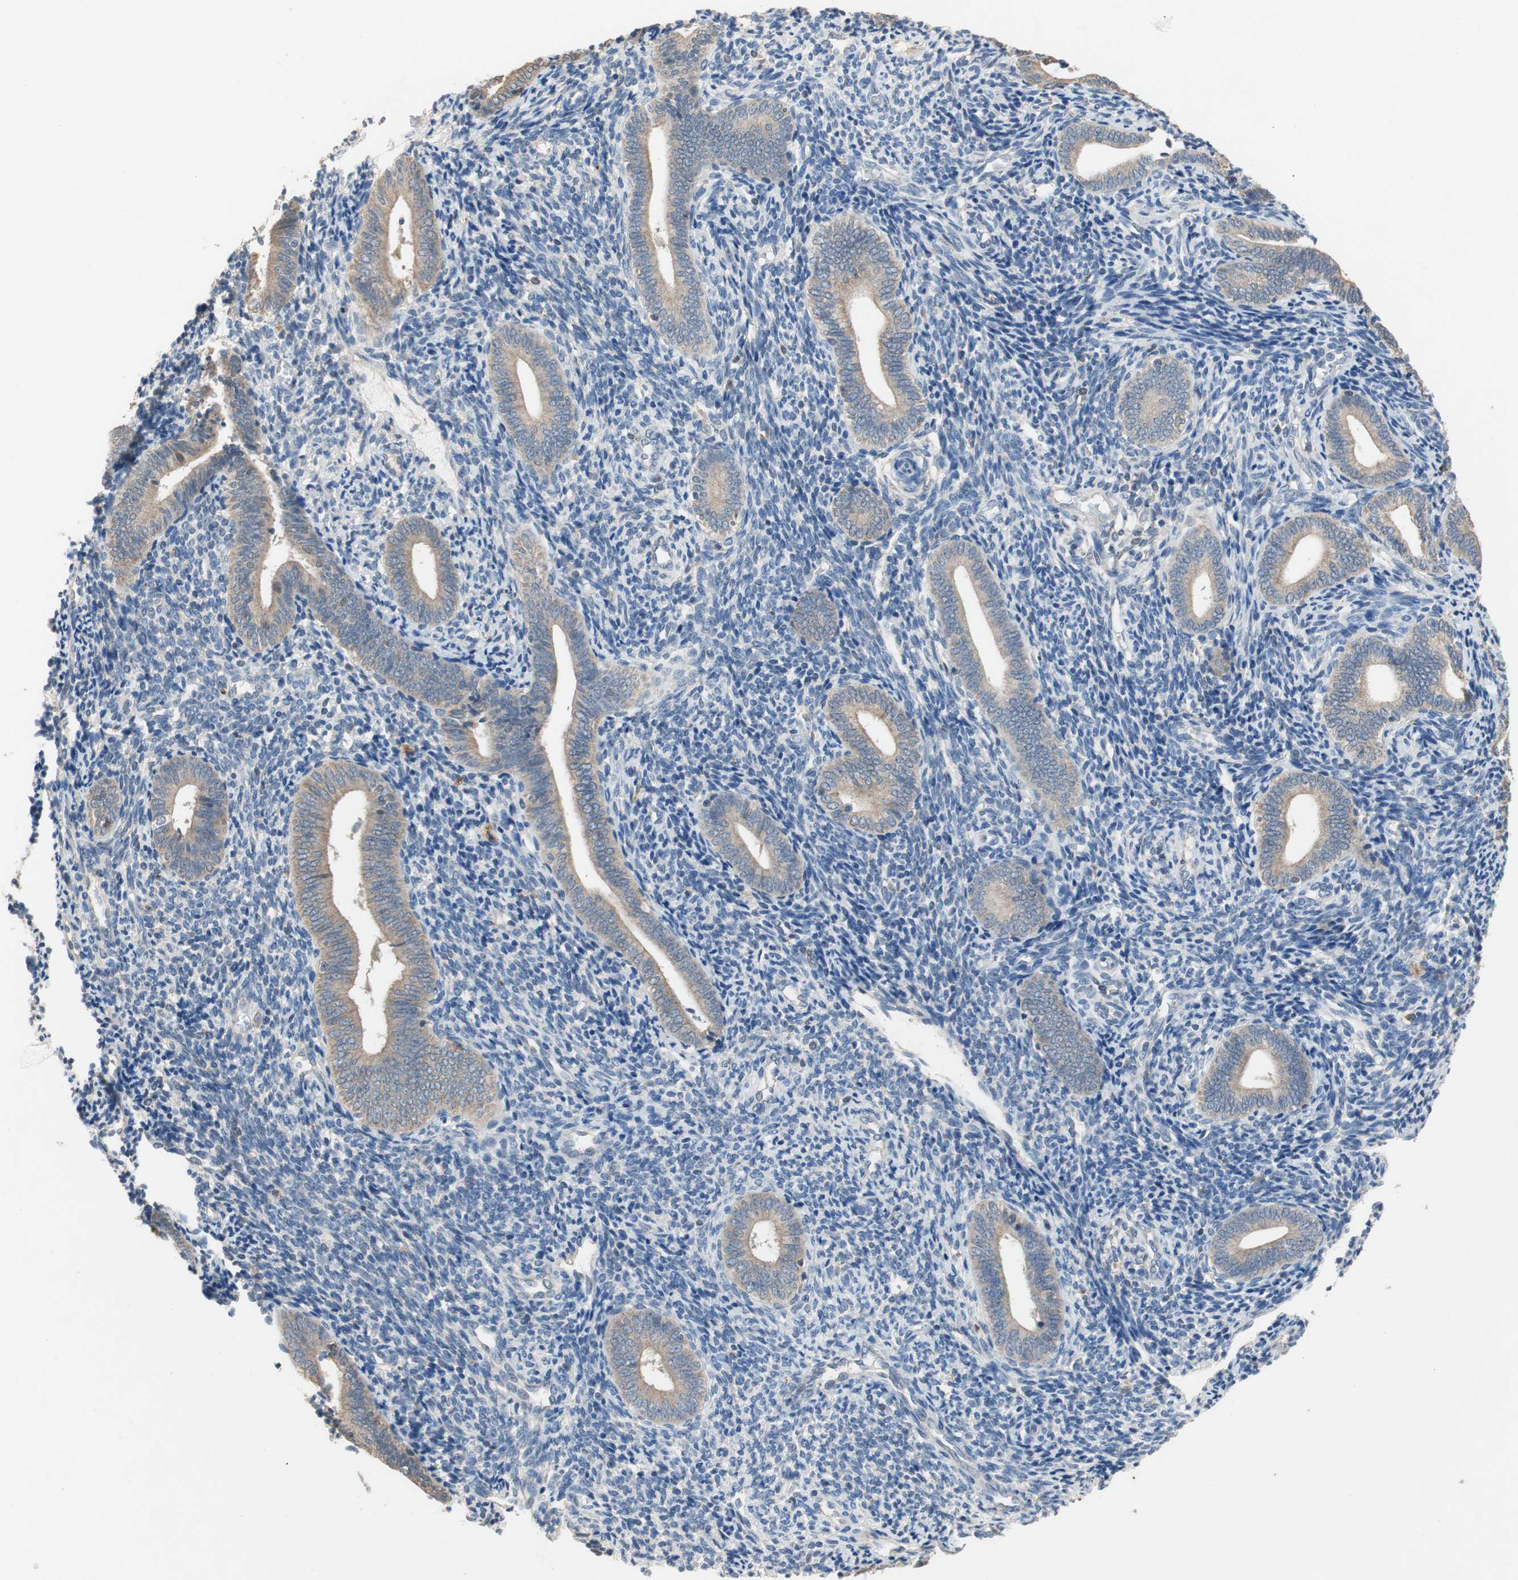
{"staining": {"intensity": "weak", "quantity": "<25%", "location": "cytoplasmic/membranous"}, "tissue": "endometrium", "cell_type": "Cells in endometrial stroma", "image_type": "normal", "snomed": [{"axis": "morphology", "description": "Normal tissue, NOS"}, {"axis": "topography", "description": "Uterus"}, {"axis": "topography", "description": "Endometrium"}], "caption": "Immunohistochemistry (IHC) histopathology image of unremarkable endometrium: endometrium stained with DAB displays no significant protein expression in cells in endometrial stroma.", "gene": "ADAP1", "patient": {"sex": "female", "age": 33}}